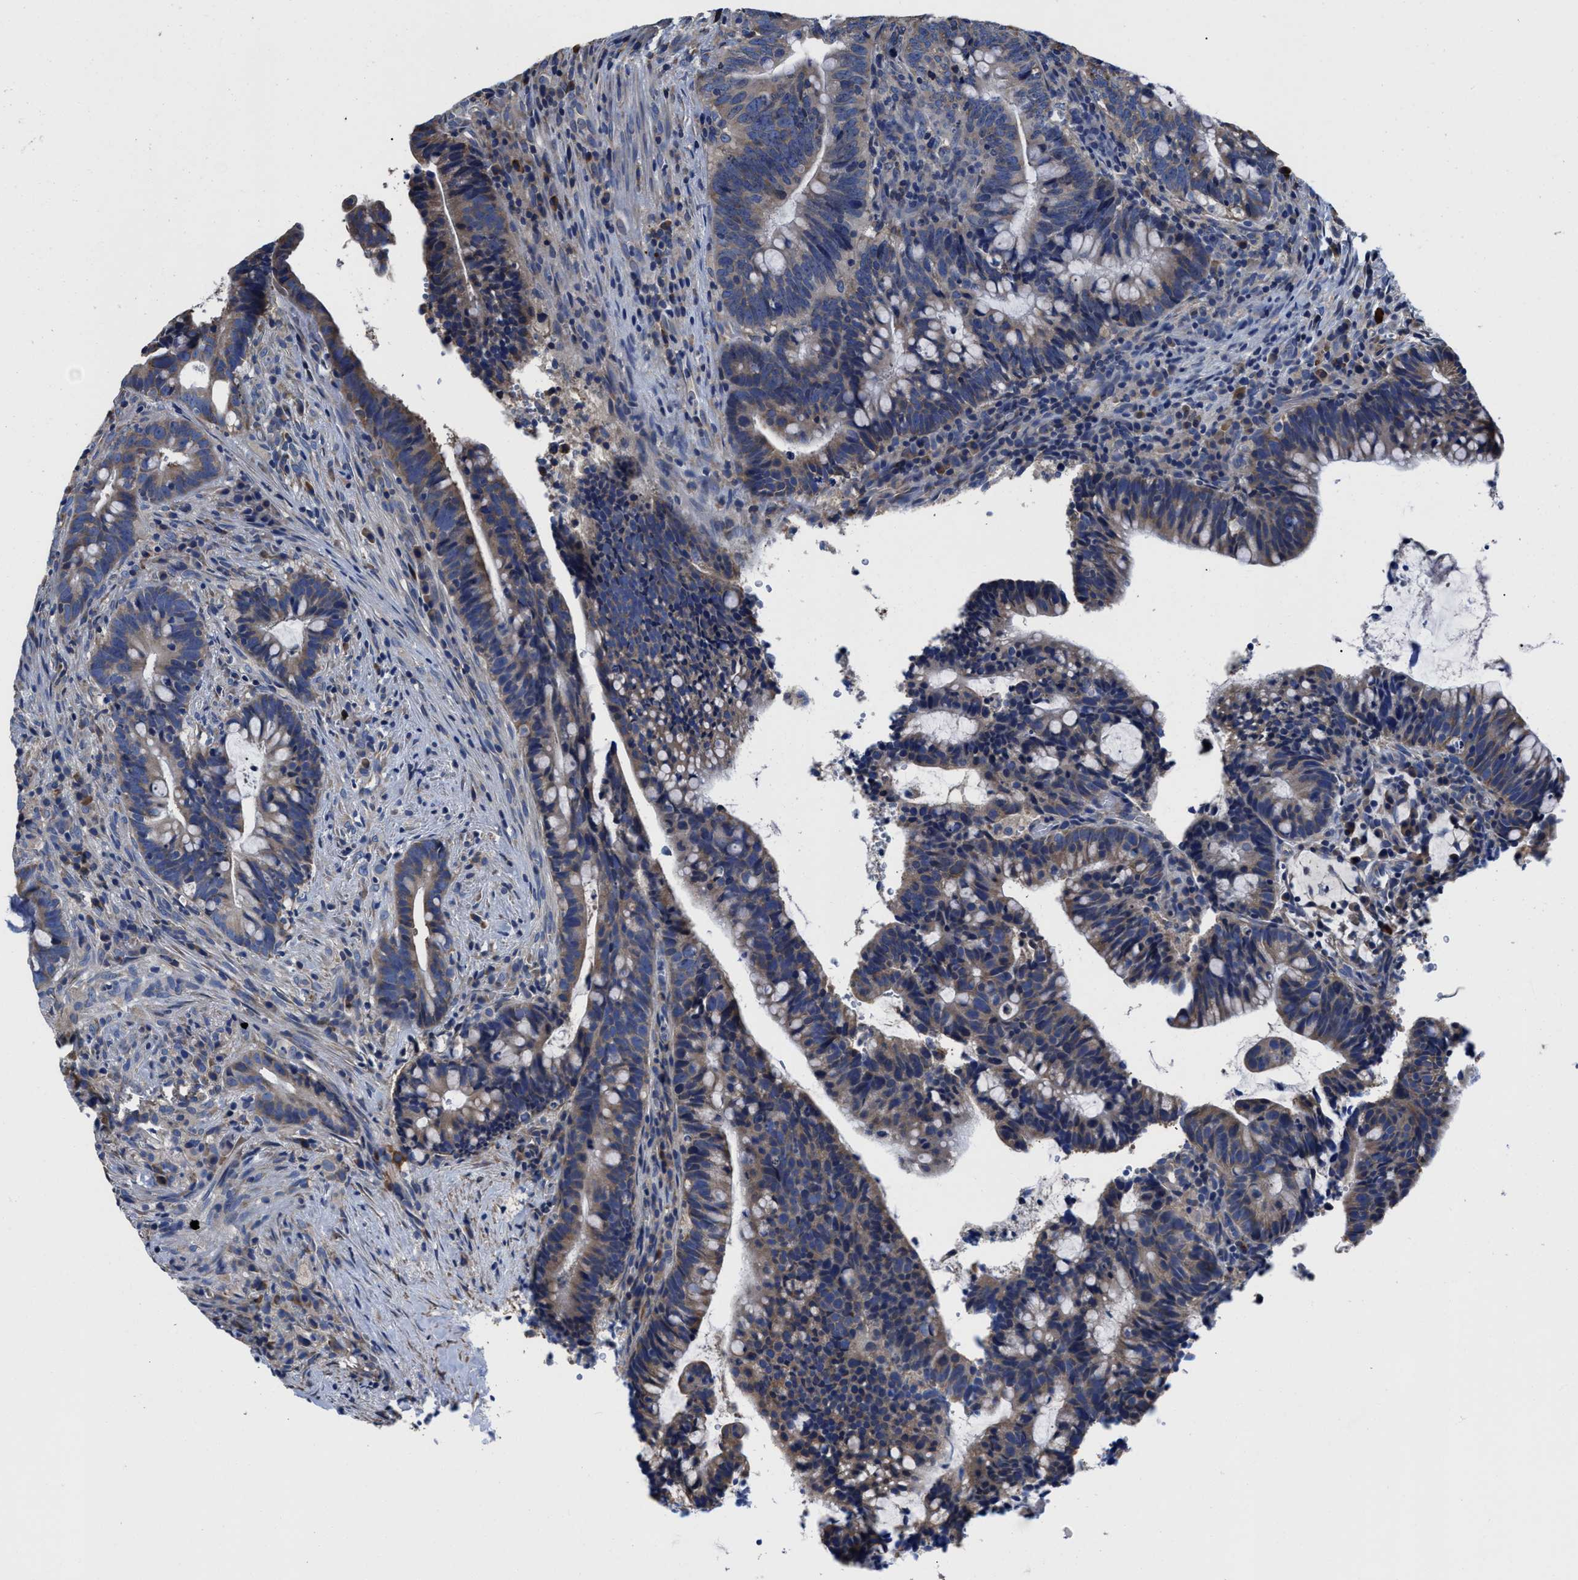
{"staining": {"intensity": "weak", "quantity": "25%-75%", "location": "cytoplasmic/membranous"}, "tissue": "colorectal cancer", "cell_type": "Tumor cells", "image_type": "cancer", "snomed": [{"axis": "morphology", "description": "Adenocarcinoma, NOS"}, {"axis": "topography", "description": "Colon"}], "caption": "This histopathology image reveals colorectal cancer stained with immunohistochemistry to label a protein in brown. The cytoplasmic/membranous of tumor cells show weak positivity for the protein. Nuclei are counter-stained blue.", "gene": "SRPK2", "patient": {"sex": "female", "age": 66}}